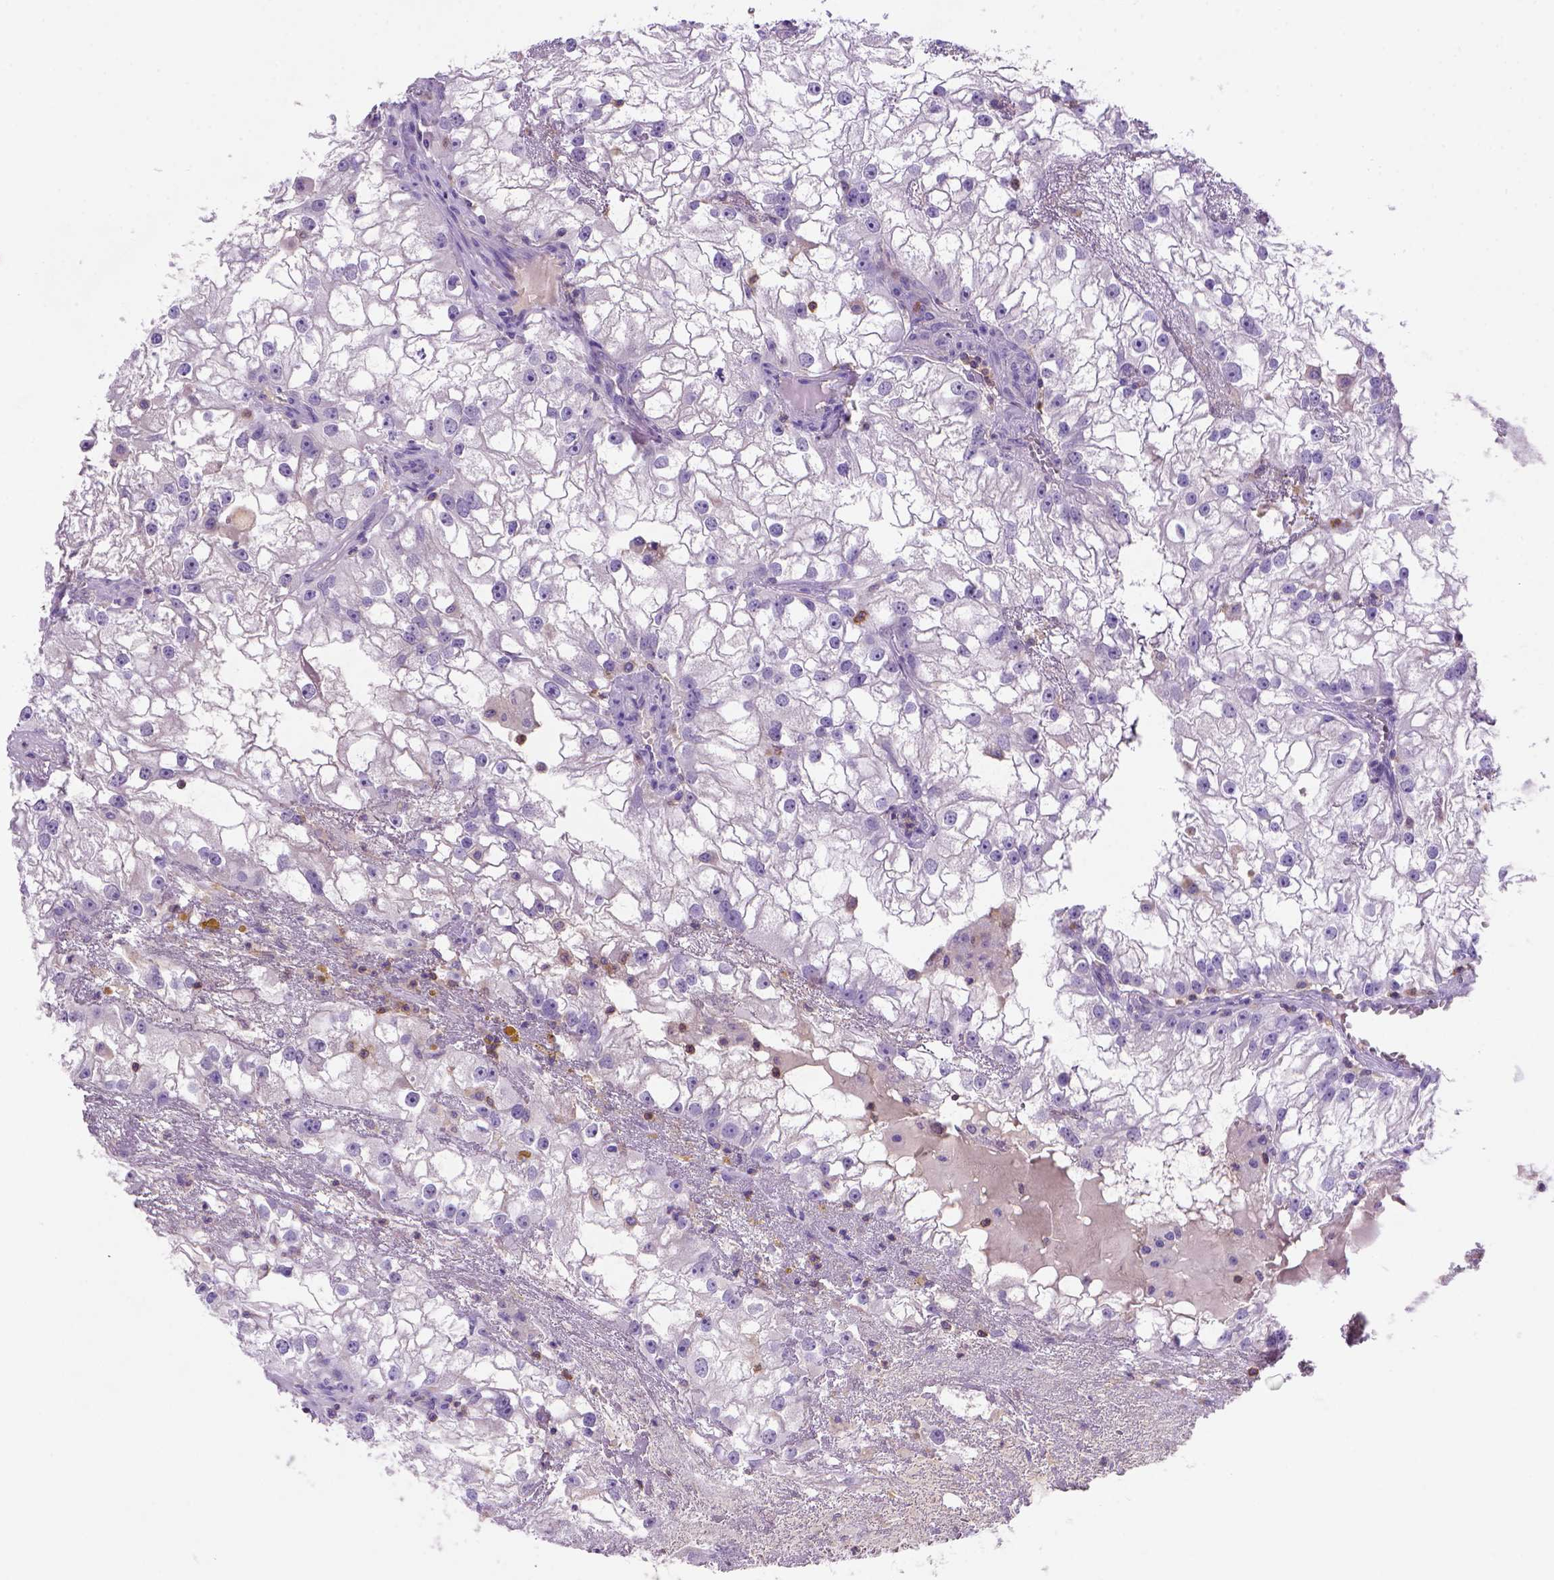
{"staining": {"intensity": "negative", "quantity": "none", "location": "none"}, "tissue": "renal cancer", "cell_type": "Tumor cells", "image_type": "cancer", "snomed": [{"axis": "morphology", "description": "Adenocarcinoma, NOS"}, {"axis": "topography", "description": "Kidney"}], "caption": "Immunohistochemistry micrograph of human renal cancer stained for a protein (brown), which reveals no expression in tumor cells.", "gene": "INPP5D", "patient": {"sex": "male", "age": 59}}